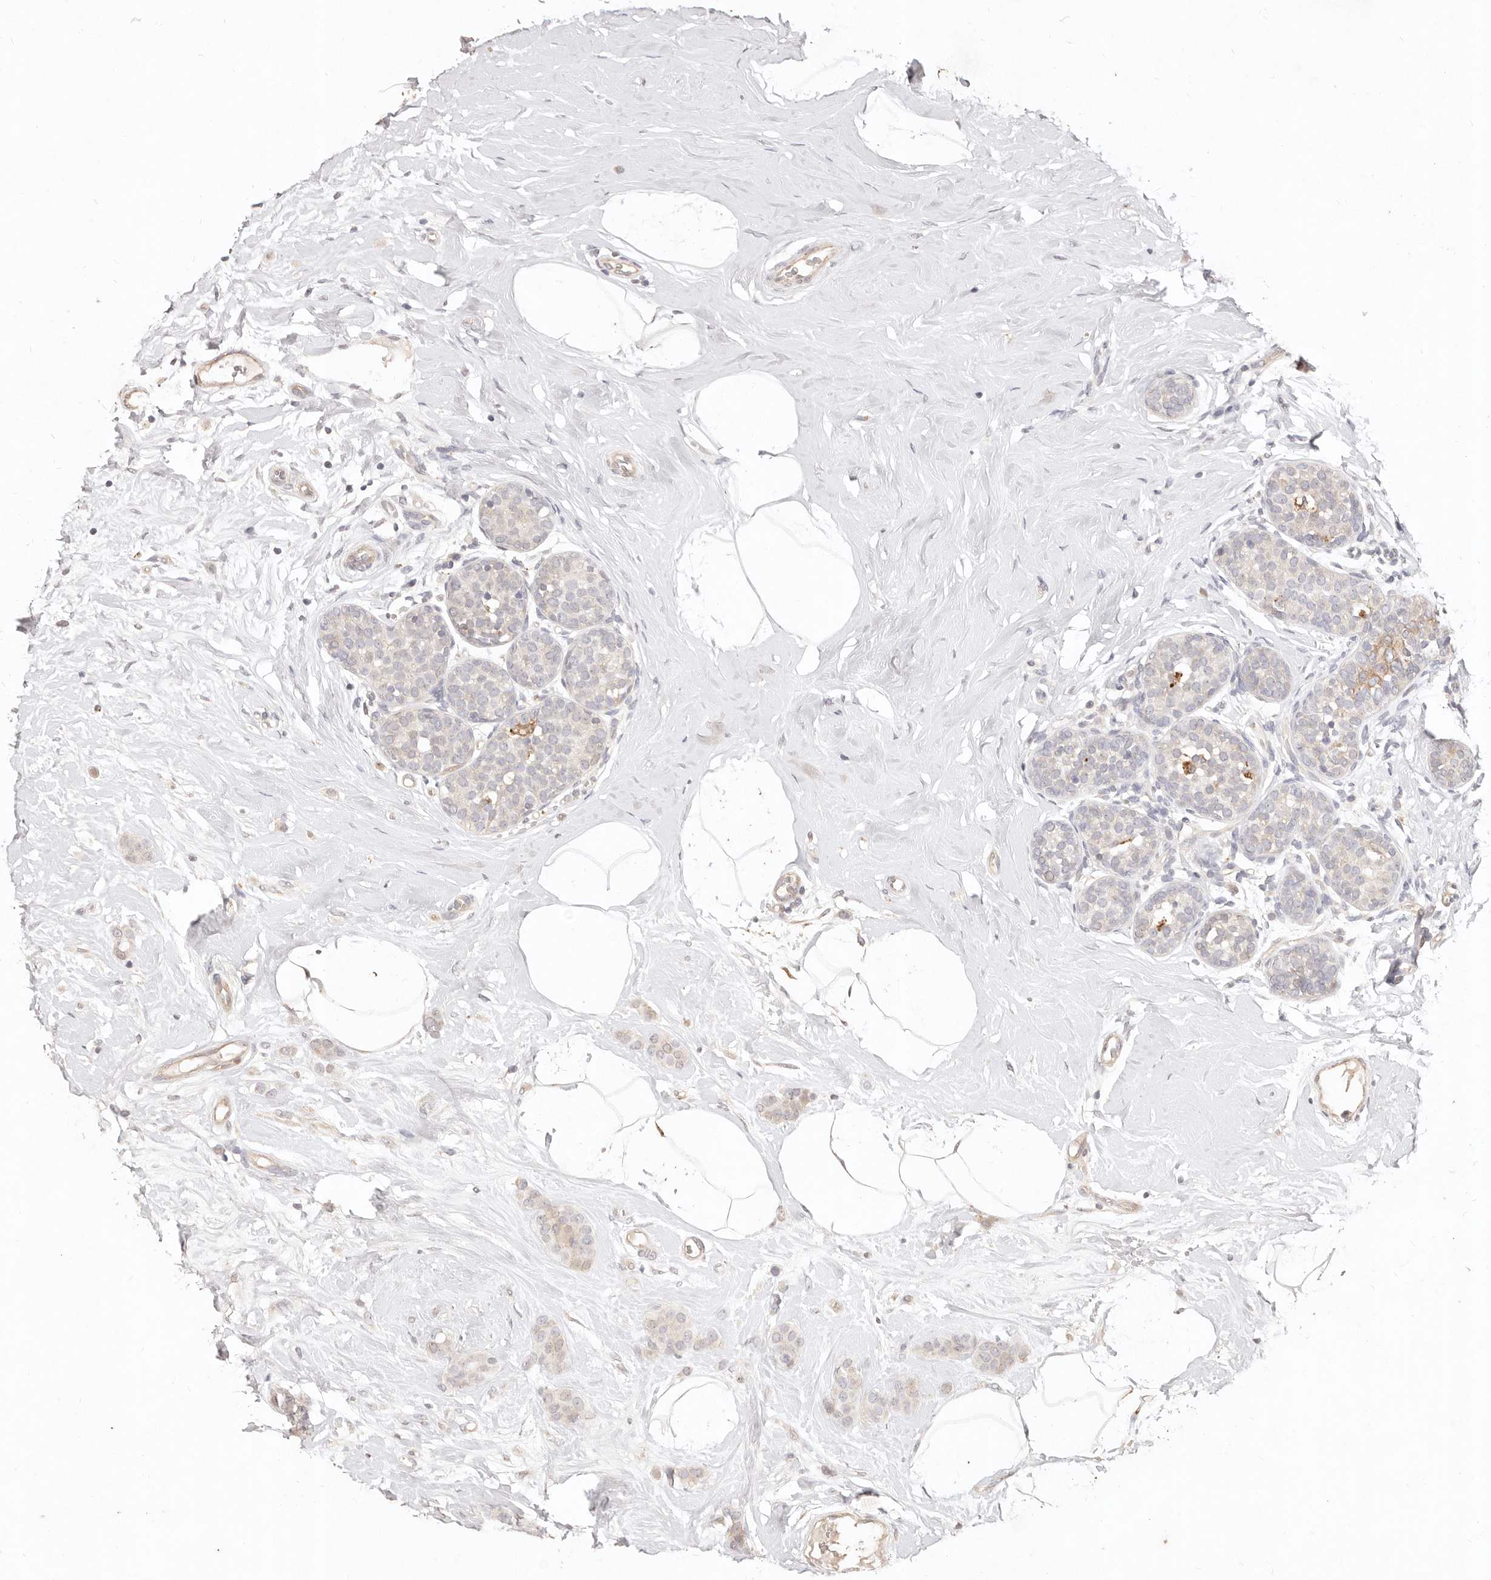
{"staining": {"intensity": "weak", "quantity": "<25%", "location": "cytoplasmic/membranous"}, "tissue": "breast cancer", "cell_type": "Tumor cells", "image_type": "cancer", "snomed": [{"axis": "morphology", "description": "Lobular carcinoma, in situ"}, {"axis": "morphology", "description": "Lobular carcinoma"}, {"axis": "topography", "description": "Breast"}], "caption": "IHC image of breast cancer stained for a protein (brown), which reveals no staining in tumor cells. Nuclei are stained in blue.", "gene": "KIF9", "patient": {"sex": "female", "age": 41}}